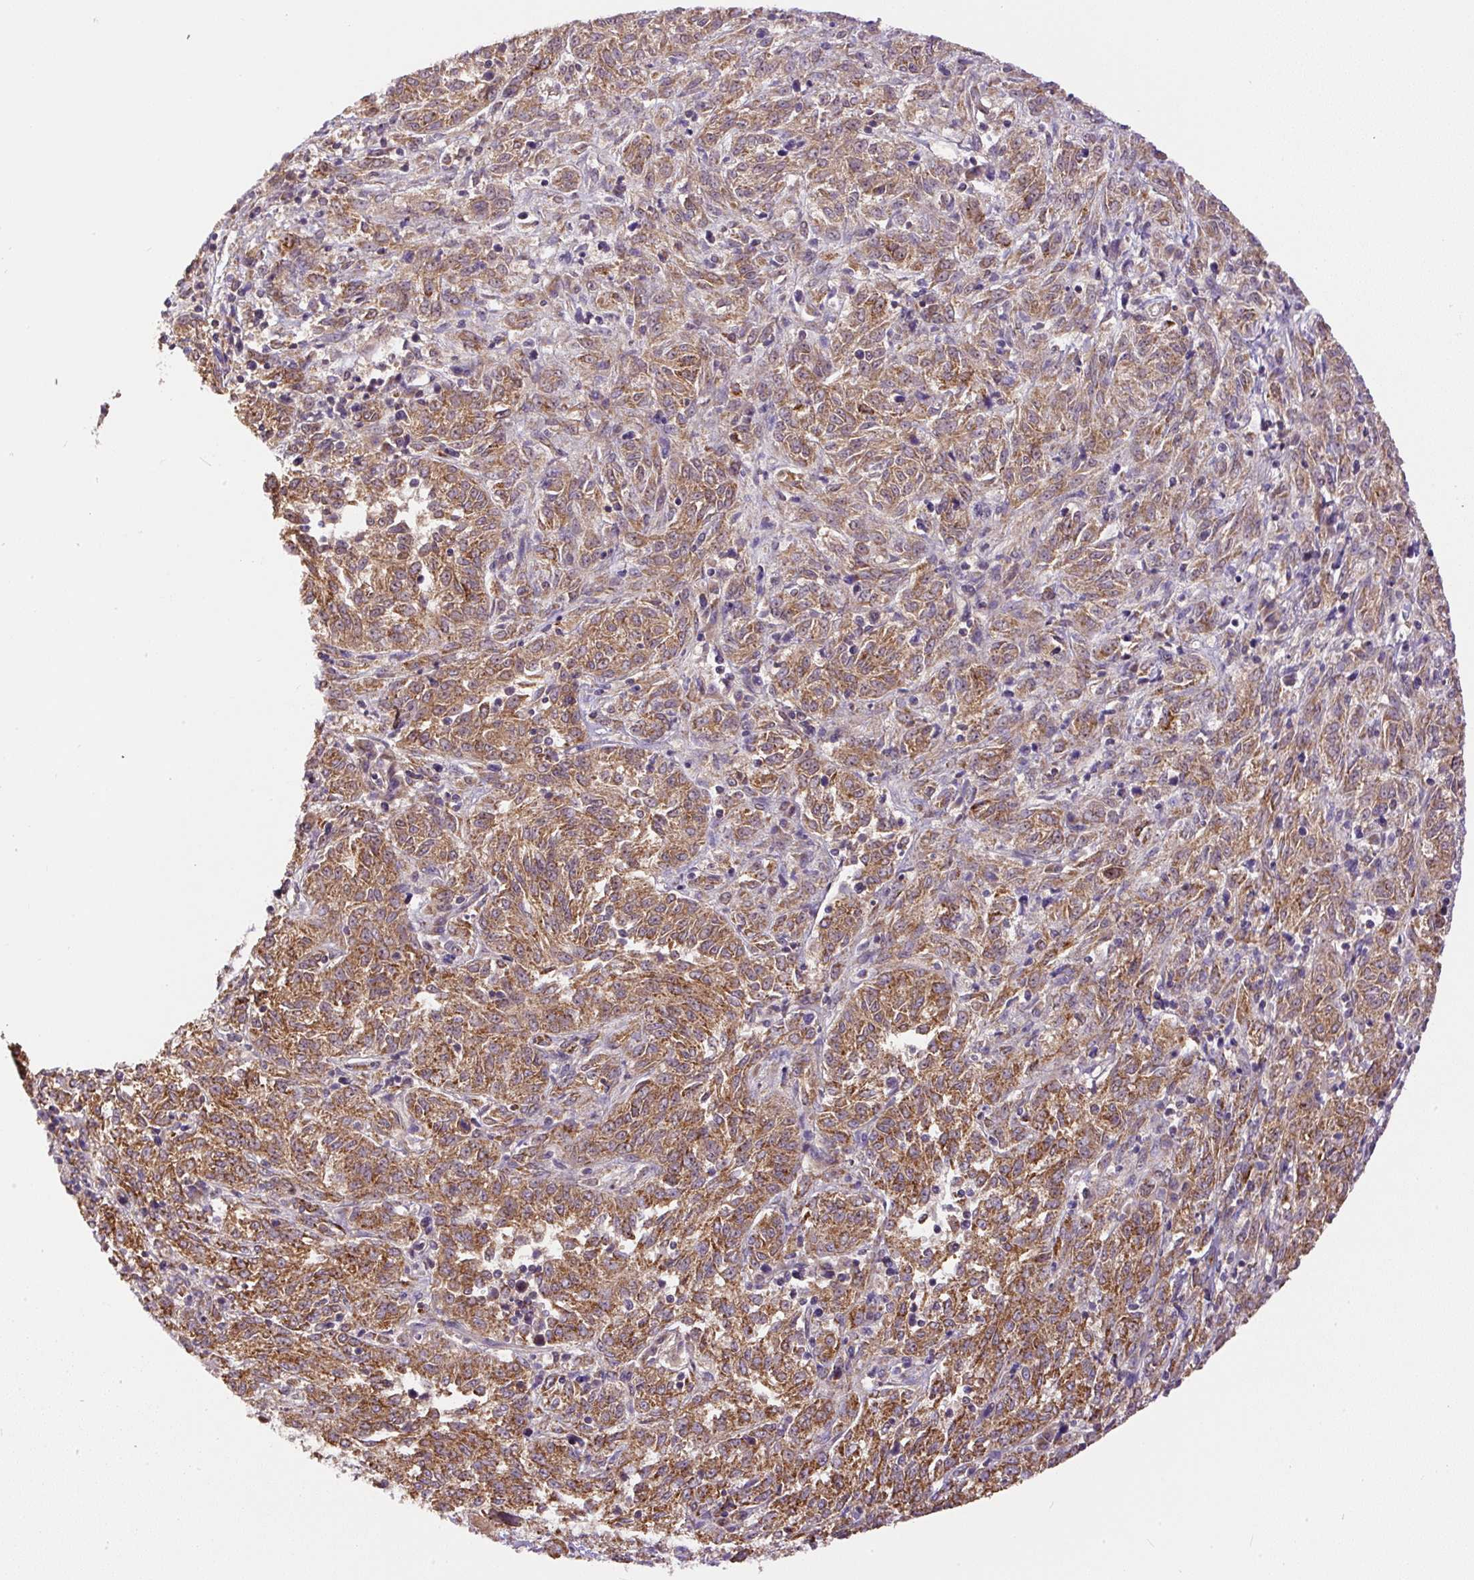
{"staining": {"intensity": "strong", "quantity": ">75%", "location": "cytoplasmic/membranous"}, "tissue": "melanoma", "cell_type": "Tumor cells", "image_type": "cancer", "snomed": [{"axis": "morphology", "description": "Malignant melanoma, NOS"}, {"axis": "topography", "description": "Skin"}], "caption": "There is high levels of strong cytoplasmic/membranous positivity in tumor cells of malignant melanoma, as demonstrated by immunohistochemical staining (brown color).", "gene": "NDUFAF2", "patient": {"sex": "female", "age": 72}}